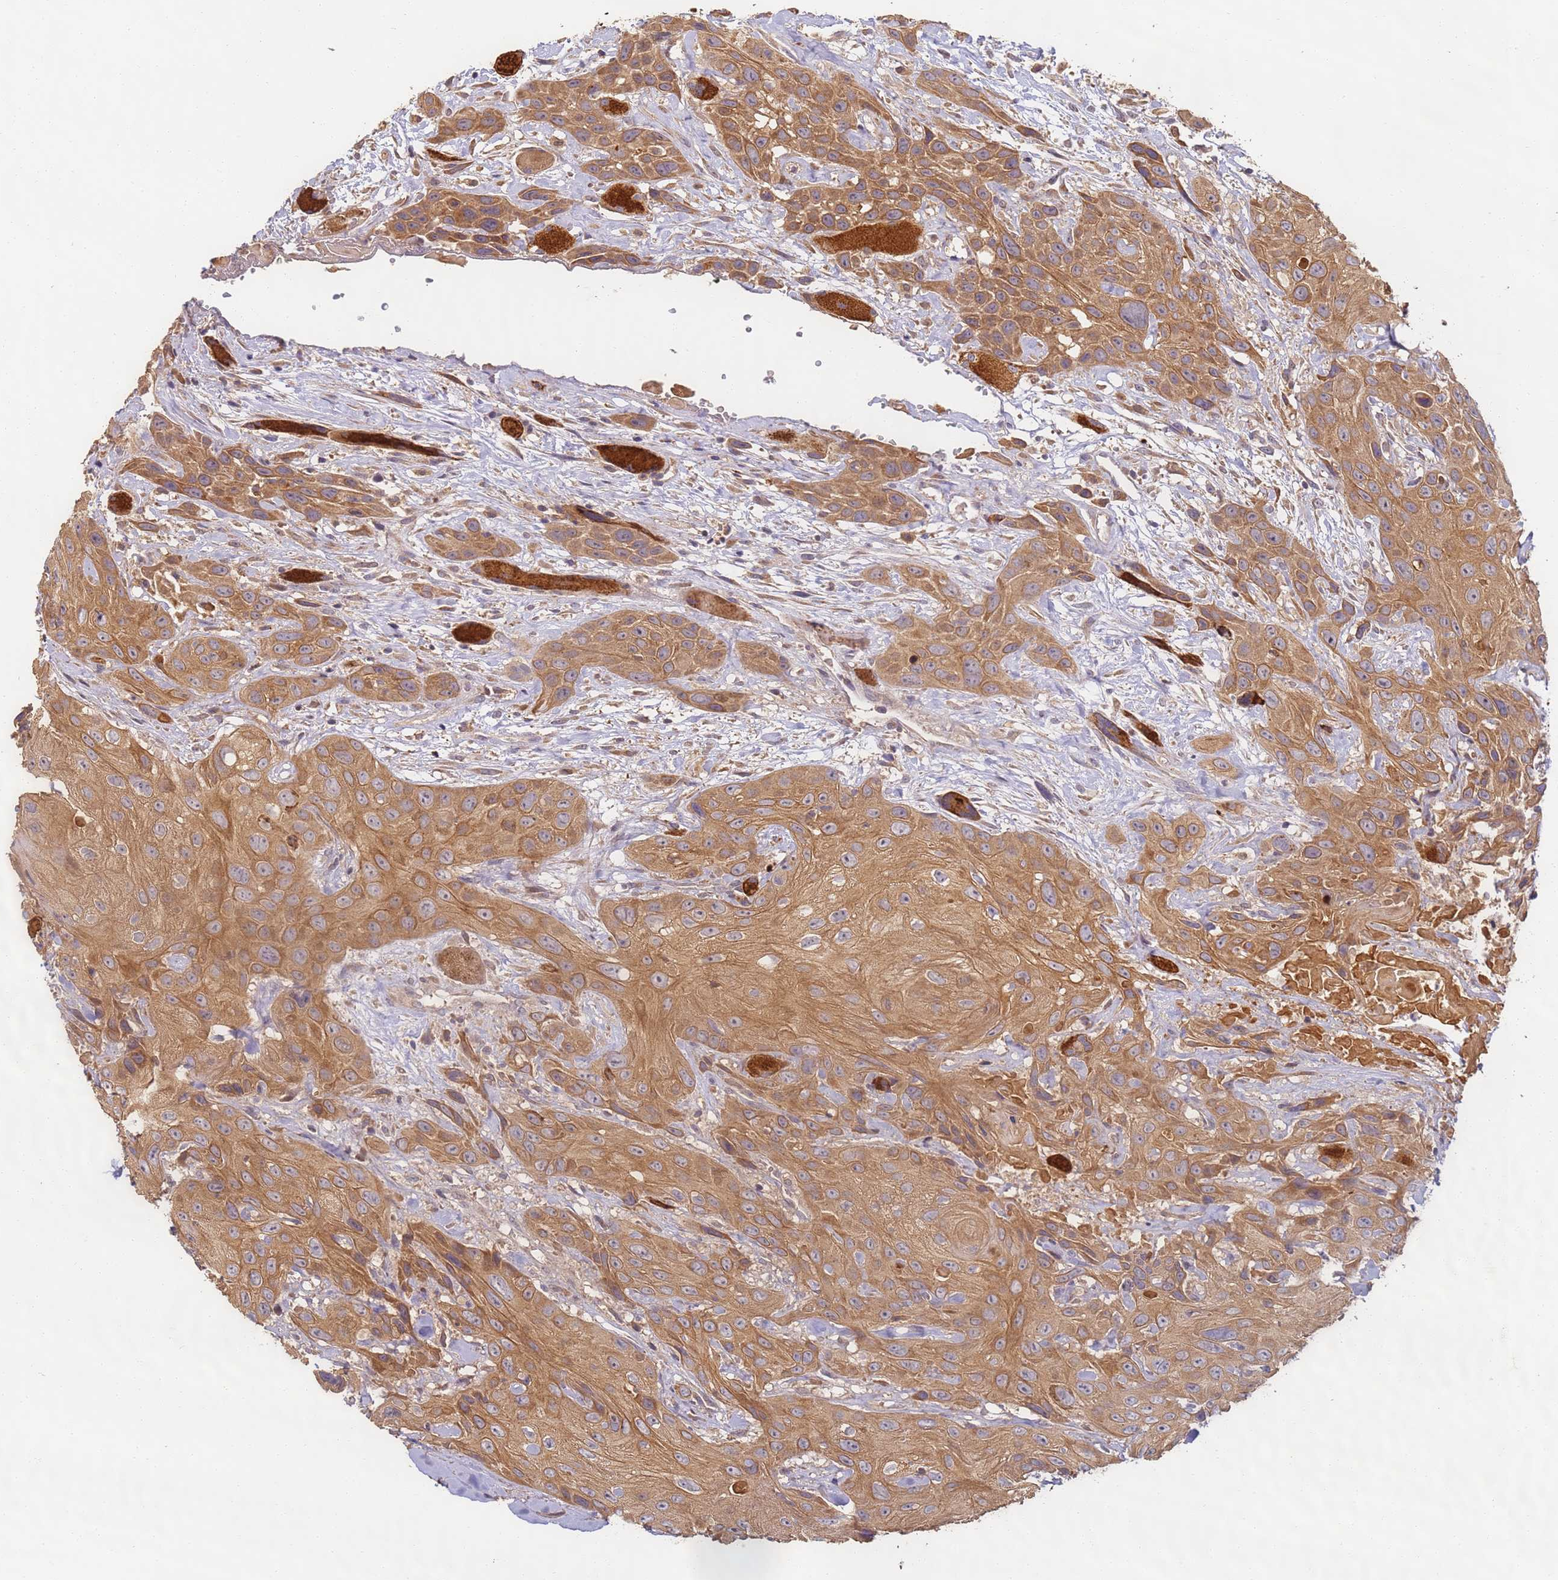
{"staining": {"intensity": "moderate", "quantity": ">75%", "location": "cytoplasmic/membranous"}, "tissue": "head and neck cancer", "cell_type": "Tumor cells", "image_type": "cancer", "snomed": [{"axis": "morphology", "description": "Squamous cell carcinoma, NOS"}, {"axis": "topography", "description": "Head-Neck"}], "caption": "DAB immunohistochemical staining of human squamous cell carcinoma (head and neck) displays moderate cytoplasmic/membranous protein positivity in approximately >75% of tumor cells.", "gene": "TIGAR", "patient": {"sex": "male", "age": 81}}